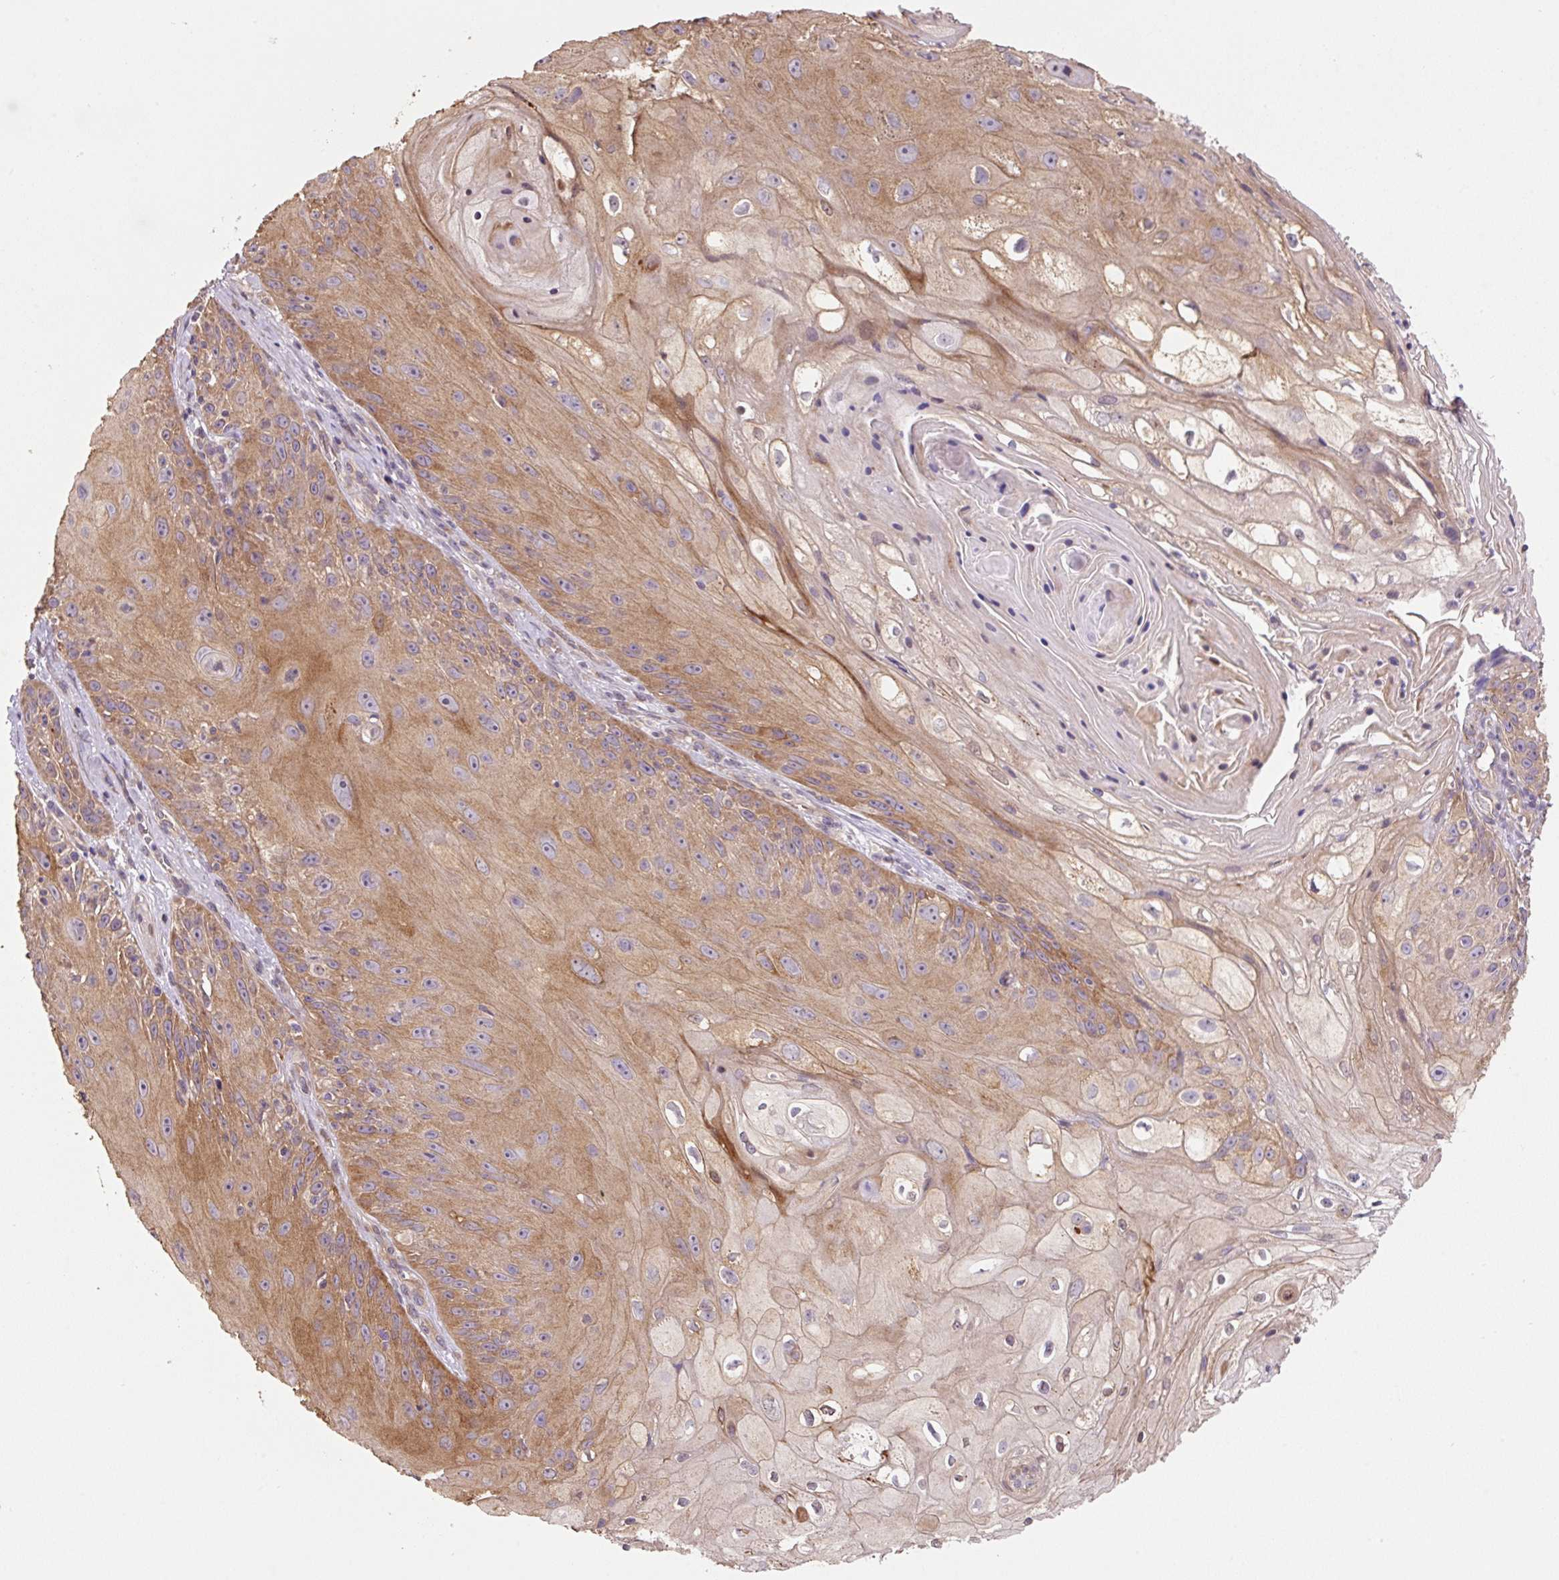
{"staining": {"intensity": "moderate", "quantity": ">75%", "location": "cytoplasmic/membranous"}, "tissue": "skin cancer", "cell_type": "Tumor cells", "image_type": "cancer", "snomed": [{"axis": "morphology", "description": "Squamous cell carcinoma, NOS"}, {"axis": "topography", "description": "Skin"}, {"axis": "topography", "description": "Vulva"}], "caption": "This image shows squamous cell carcinoma (skin) stained with immunohistochemistry (IHC) to label a protein in brown. The cytoplasmic/membranous of tumor cells show moderate positivity for the protein. Nuclei are counter-stained blue.", "gene": "COX8A", "patient": {"sex": "female", "age": 76}}